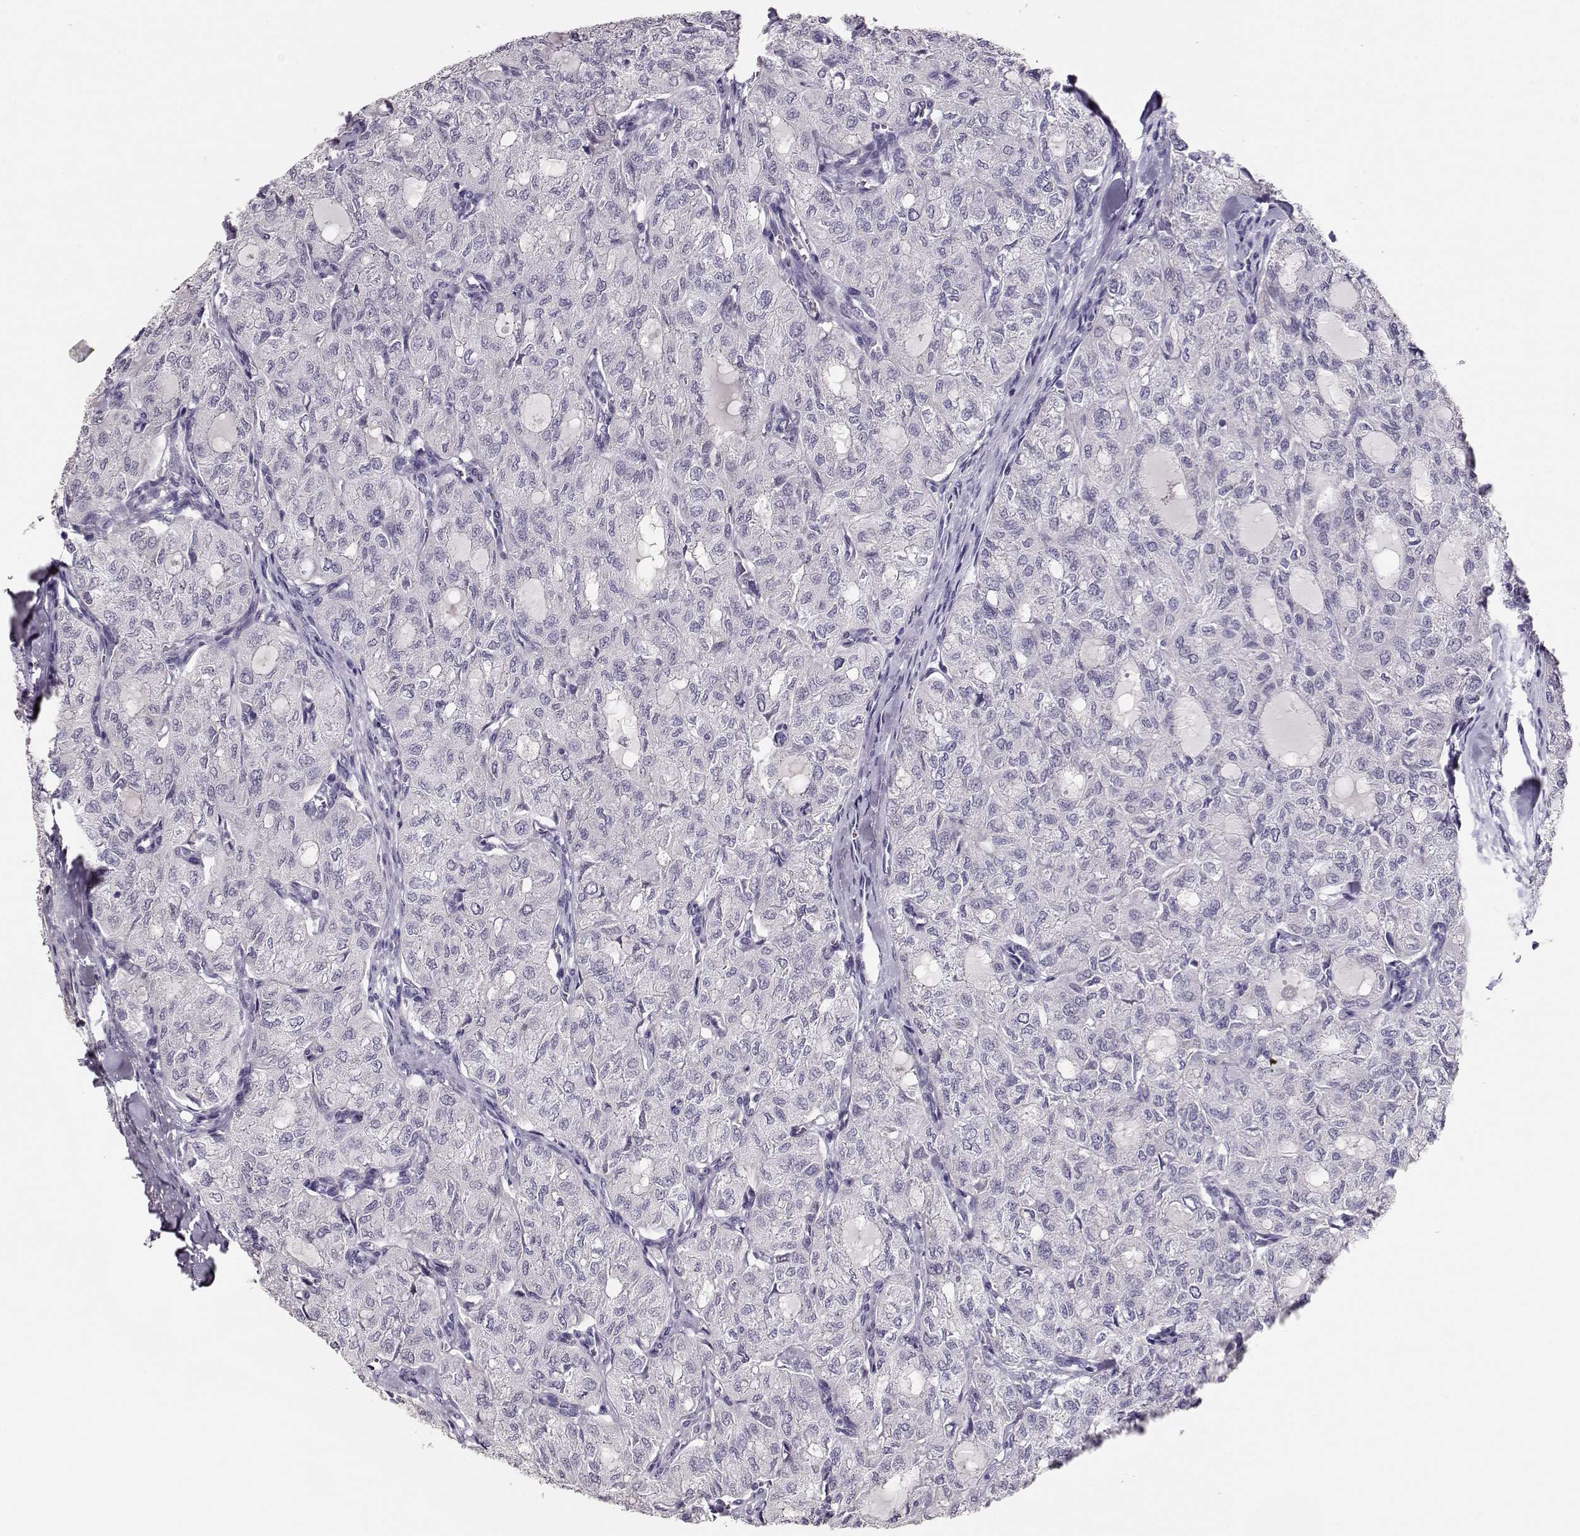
{"staining": {"intensity": "negative", "quantity": "none", "location": "none"}, "tissue": "thyroid cancer", "cell_type": "Tumor cells", "image_type": "cancer", "snomed": [{"axis": "morphology", "description": "Follicular adenoma carcinoma, NOS"}, {"axis": "topography", "description": "Thyroid gland"}], "caption": "Tumor cells show no significant protein staining in thyroid cancer (follicular adenoma carcinoma).", "gene": "MAGEC1", "patient": {"sex": "male", "age": 75}}